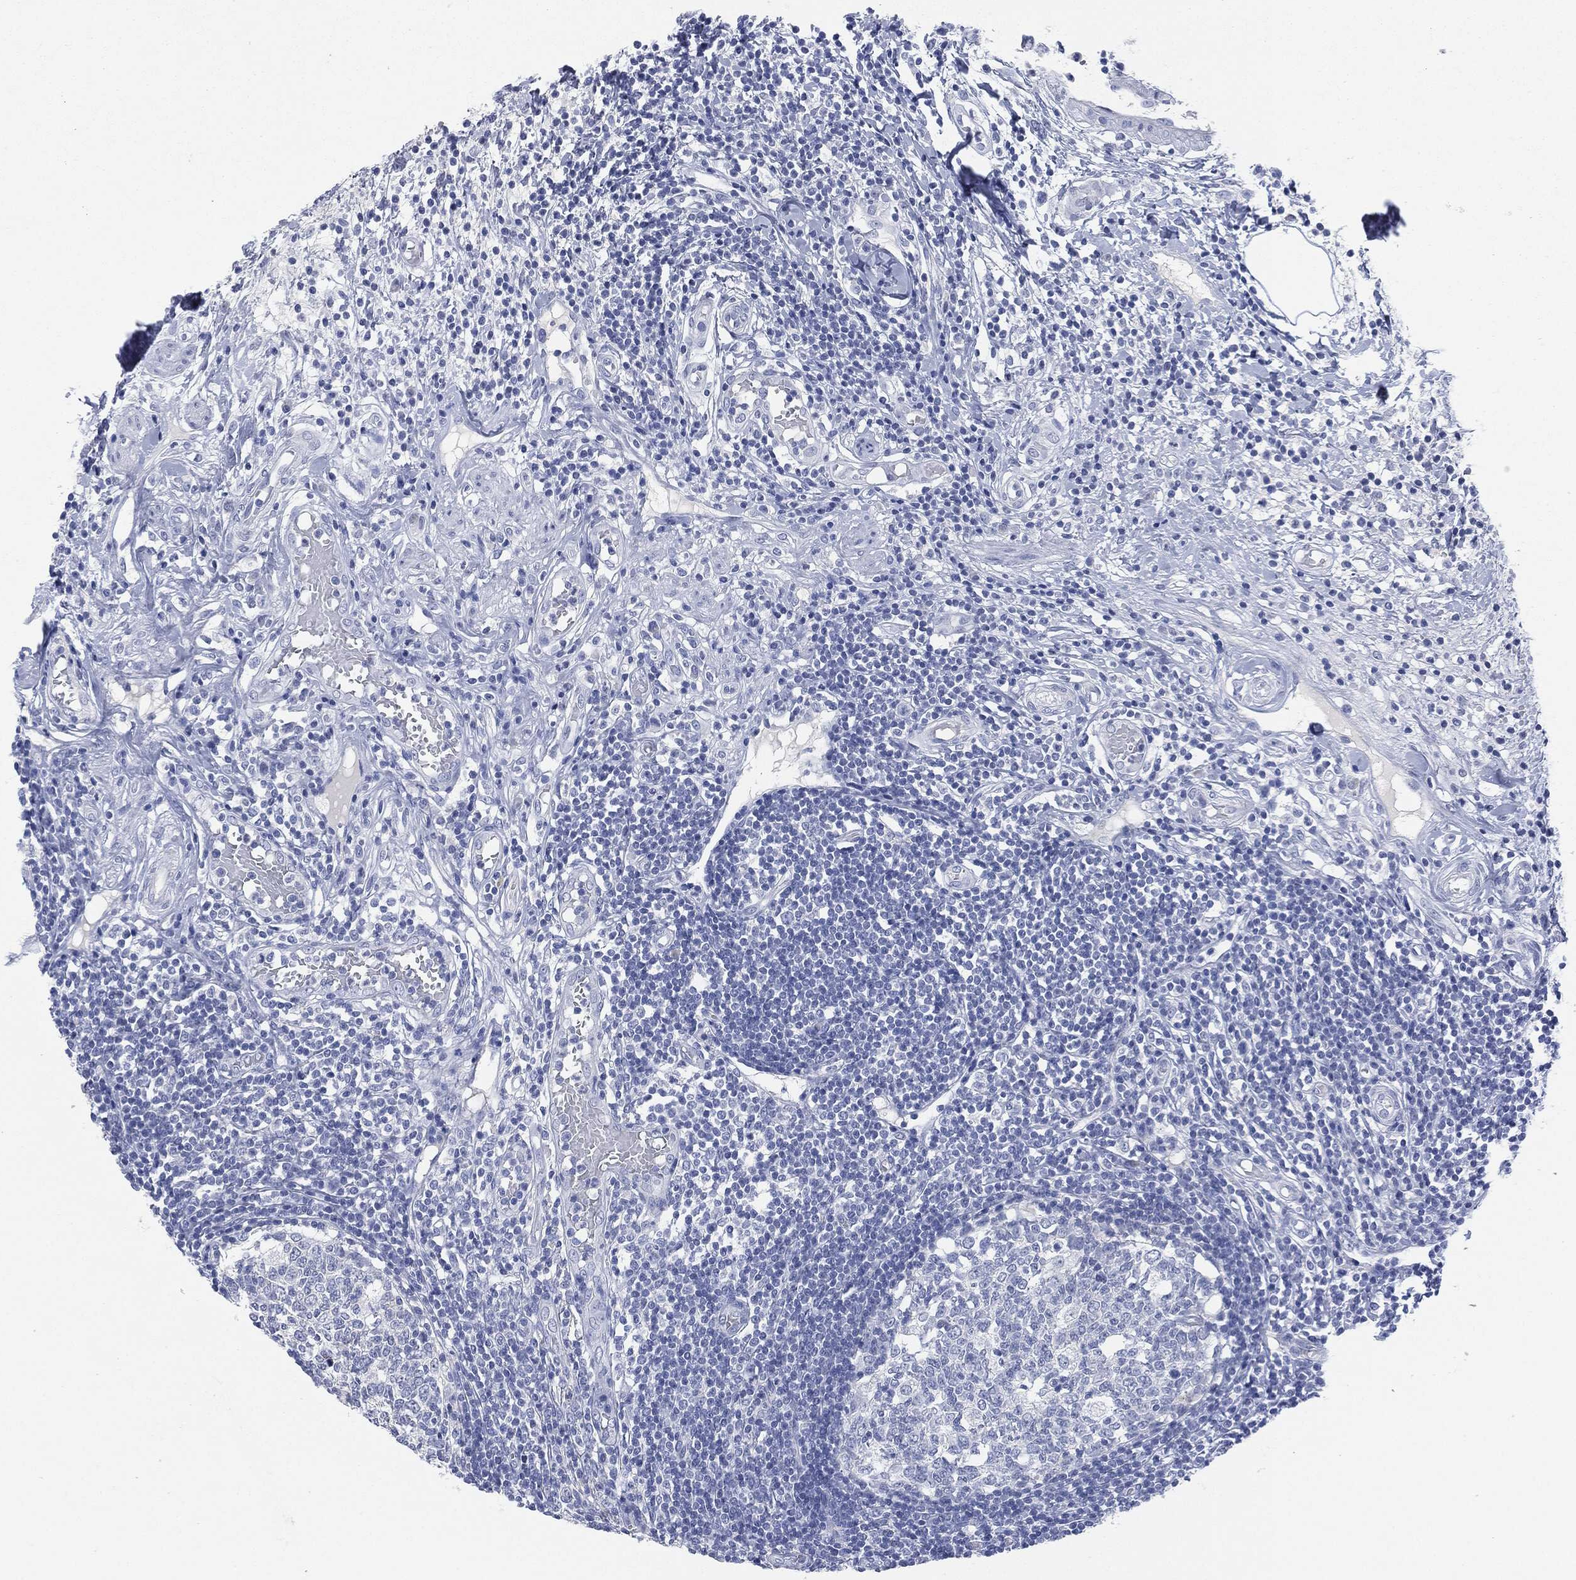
{"staining": {"intensity": "negative", "quantity": "none", "location": "none"}, "tissue": "appendix", "cell_type": "Glandular cells", "image_type": "normal", "snomed": [{"axis": "morphology", "description": "Normal tissue, NOS"}, {"axis": "morphology", "description": "Inflammation, NOS"}, {"axis": "topography", "description": "Appendix"}], "caption": "DAB (3,3'-diaminobenzidine) immunohistochemical staining of unremarkable human appendix exhibits no significant positivity in glandular cells. (Stains: DAB (3,3'-diaminobenzidine) immunohistochemistry (IHC) with hematoxylin counter stain, Microscopy: brightfield microscopy at high magnification).", "gene": "MUC16", "patient": {"sex": "male", "age": 16}}